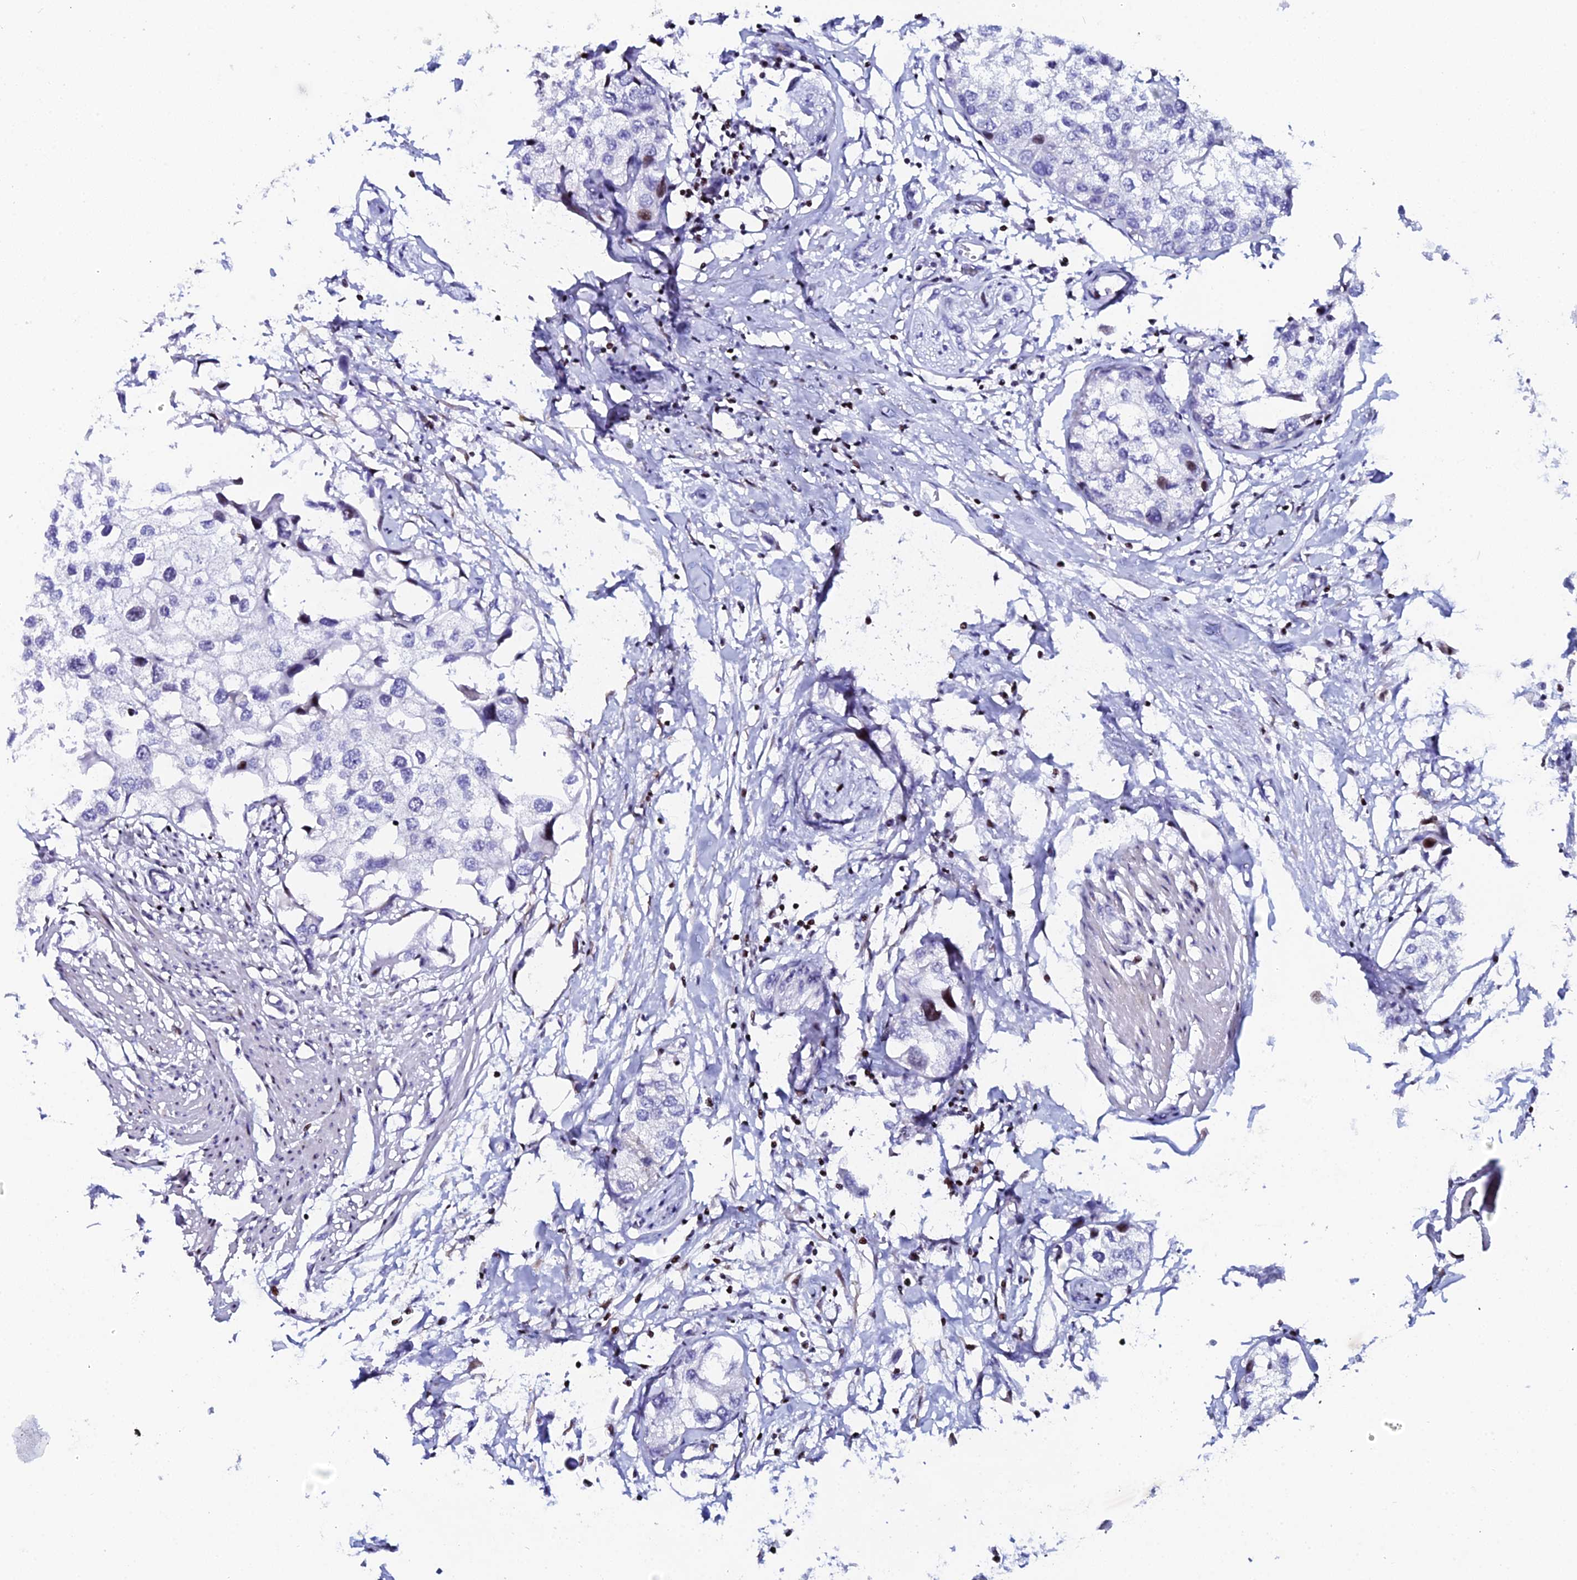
{"staining": {"intensity": "moderate", "quantity": "<25%", "location": "nuclear"}, "tissue": "urothelial cancer", "cell_type": "Tumor cells", "image_type": "cancer", "snomed": [{"axis": "morphology", "description": "Urothelial carcinoma, High grade"}, {"axis": "topography", "description": "Urinary bladder"}], "caption": "Approximately <25% of tumor cells in urothelial carcinoma (high-grade) reveal moderate nuclear protein staining as visualized by brown immunohistochemical staining.", "gene": "MYNN", "patient": {"sex": "male", "age": 64}}